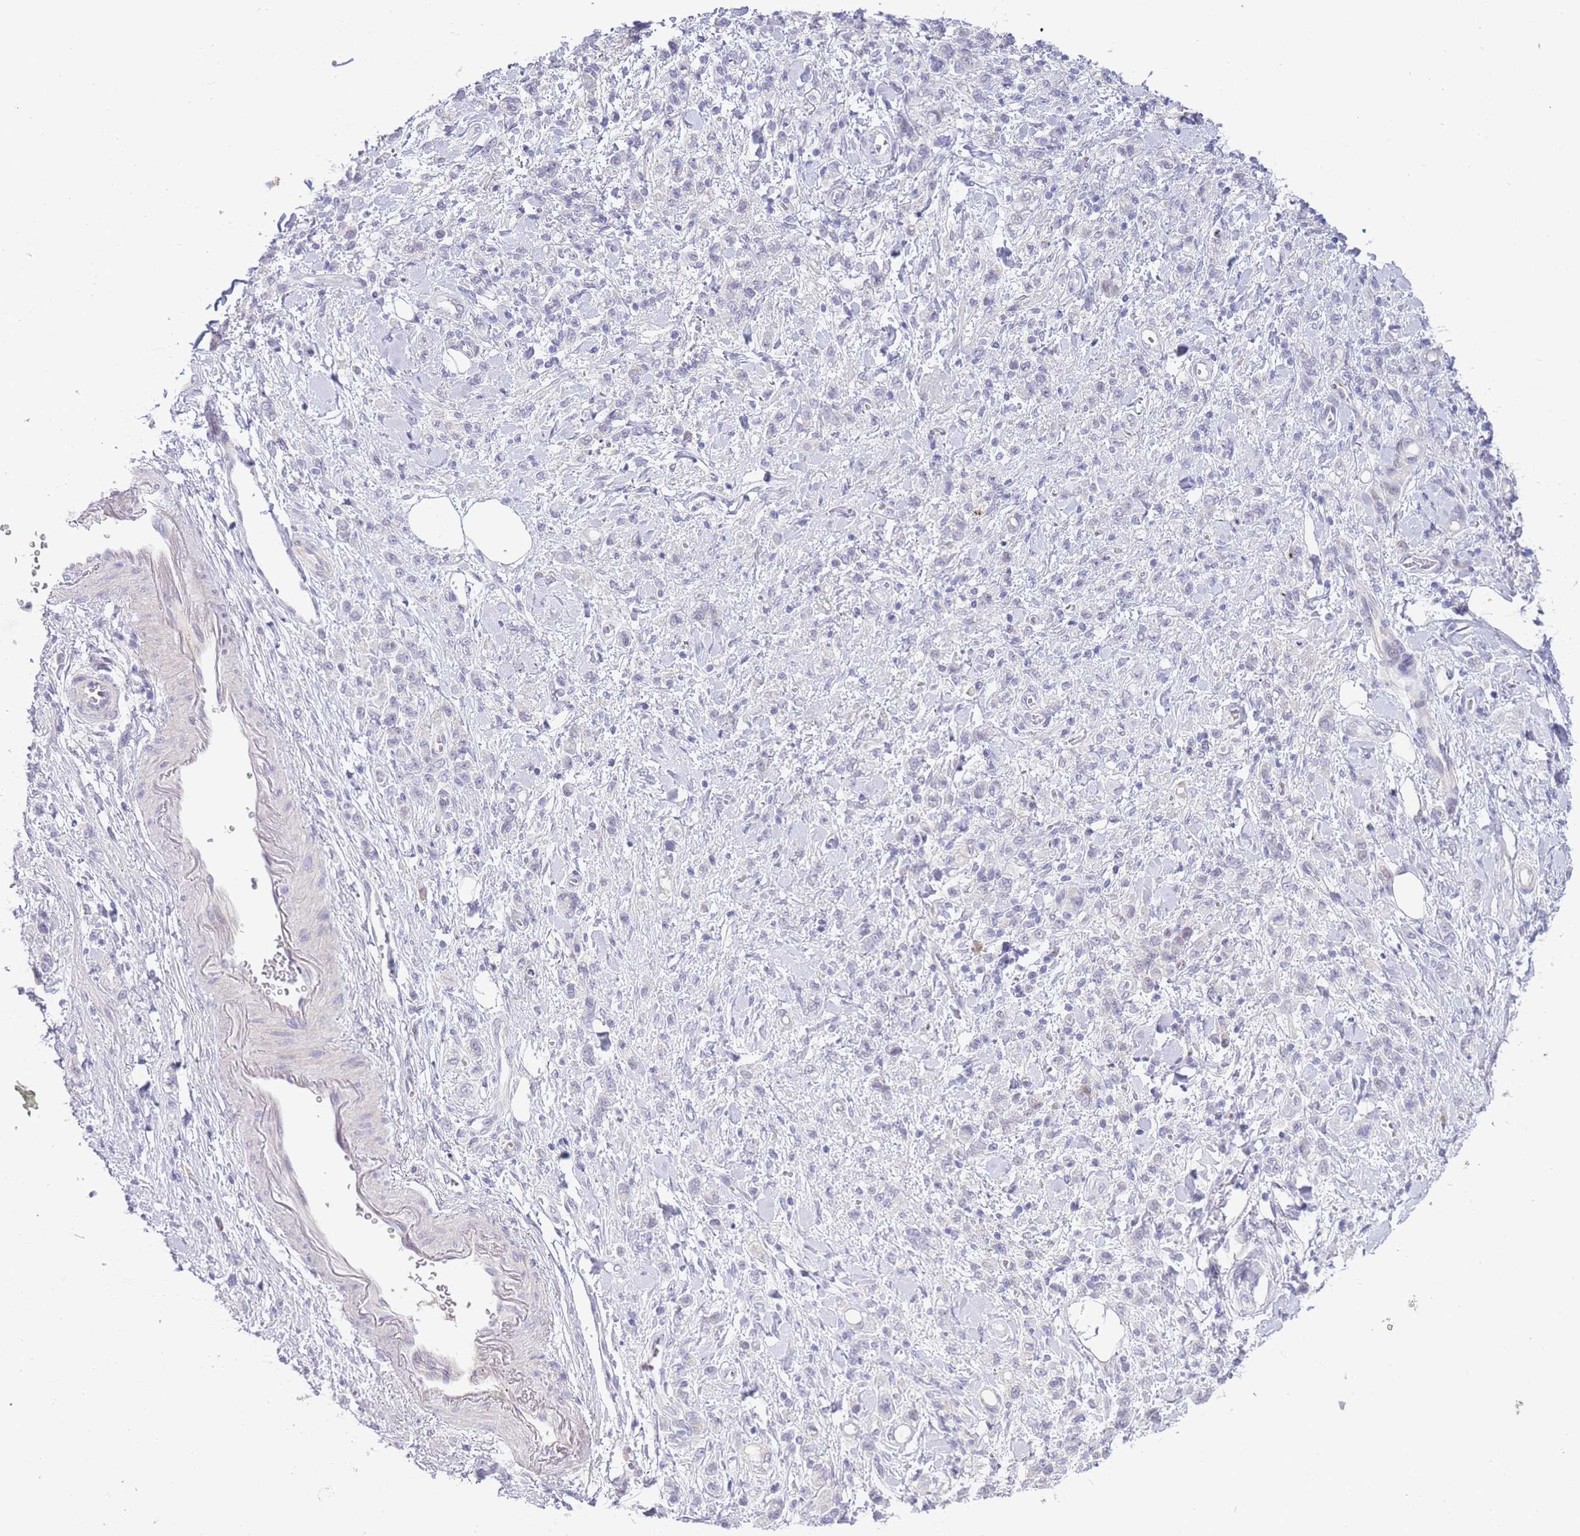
{"staining": {"intensity": "negative", "quantity": "none", "location": "none"}, "tissue": "stomach cancer", "cell_type": "Tumor cells", "image_type": "cancer", "snomed": [{"axis": "morphology", "description": "Adenocarcinoma, NOS"}, {"axis": "topography", "description": "Stomach"}], "caption": "A micrograph of human stomach cancer (adenocarcinoma) is negative for staining in tumor cells.", "gene": "PRR23B", "patient": {"sex": "male", "age": 77}}